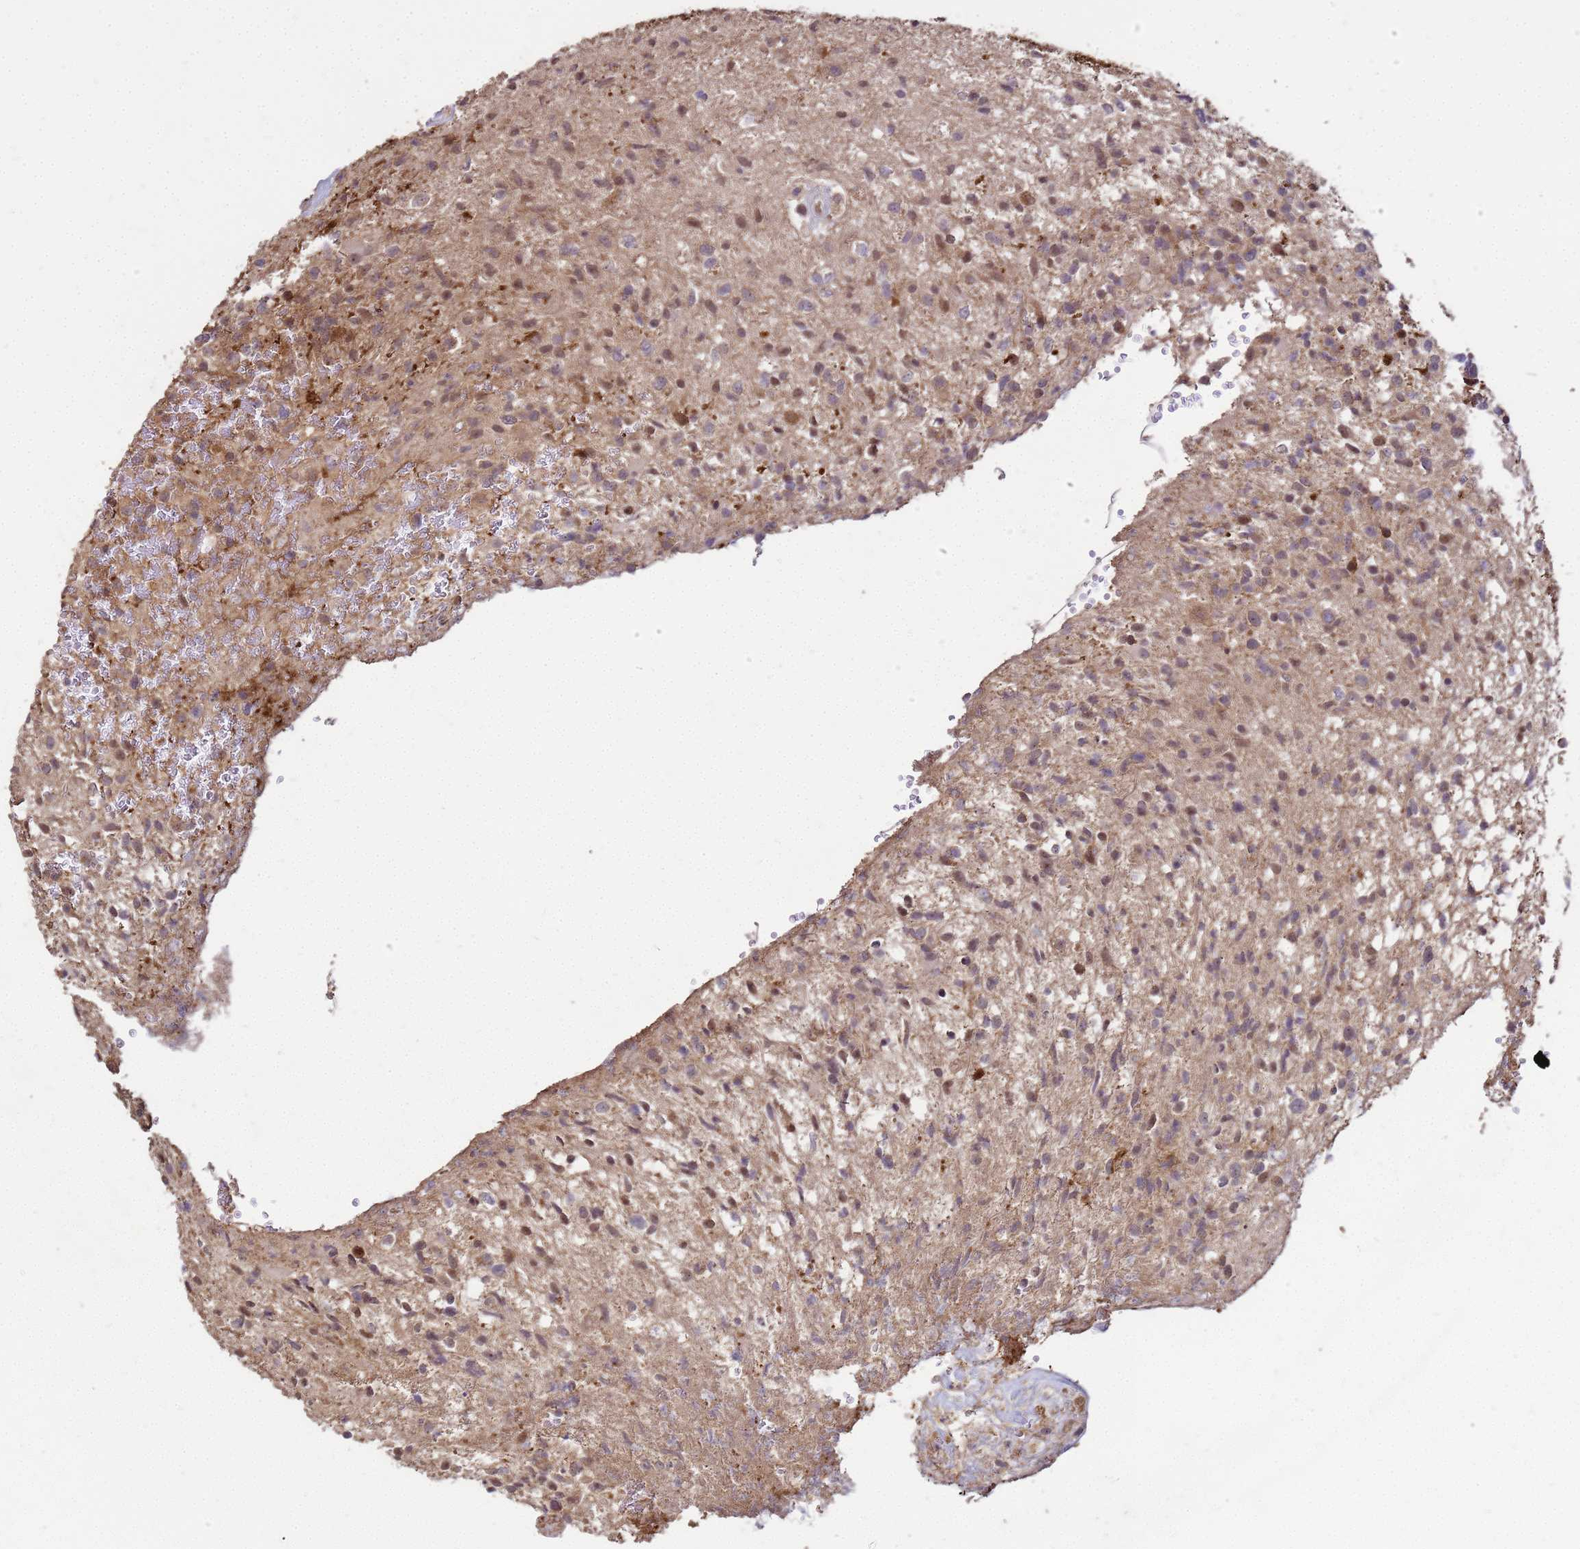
{"staining": {"intensity": "moderate", "quantity": "<25%", "location": "nuclear"}, "tissue": "glioma", "cell_type": "Tumor cells", "image_type": "cancer", "snomed": [{"axis": "morphology", "description": "Glioma, malignant, High grade"}, {"axis": "topography", "description": "Brain"}], "caption": "Human high-grade glioma (malignant) stained with a protein marker demonstrates moderate staining in tumor cells.", "gene": "CRBN", "patient": {"sex": "male", "age": 56}}